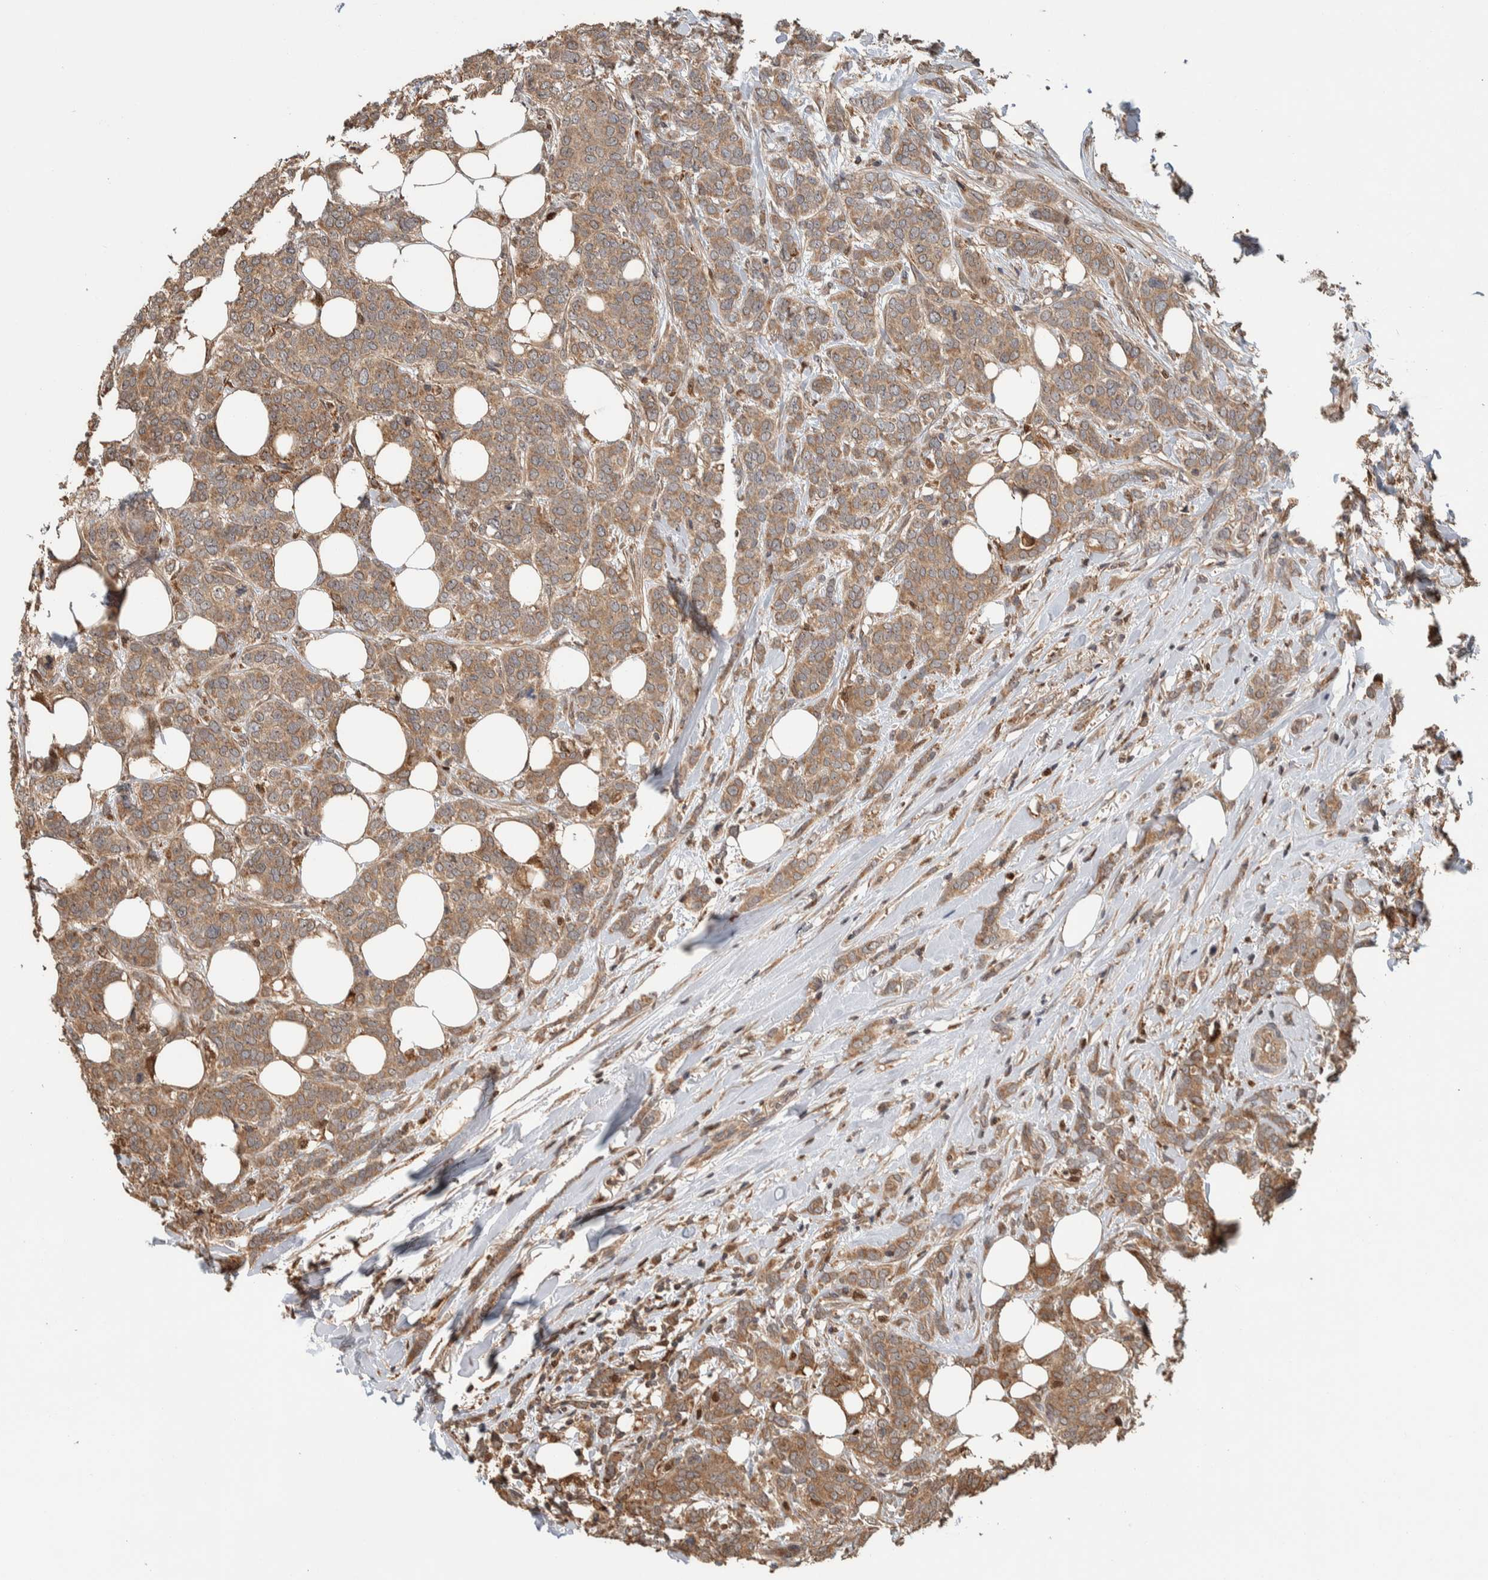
{"staining": {"intensity": "moderate", "quantity": ">75%", "location": "cytoplasmic/membranous"}, "tissue": "breast cancer", "cell_type": "Tumor cells", "image_type": "cancer", "snomed": [{"axis": "morphology", "description": "Lobular carcinoma"}, {"axis": "topography", "description": "Skin"}, {"axis": "topography", "description": "Breast"}], "caption": "The image shows immunohistochemical staining of breast cancer. There is moderate cytoplasmic/membranous positivity is identified in approximately >75% of tumor cells.", "gene": "VPS53", "patient": {"sex": "female", "age": 46}}